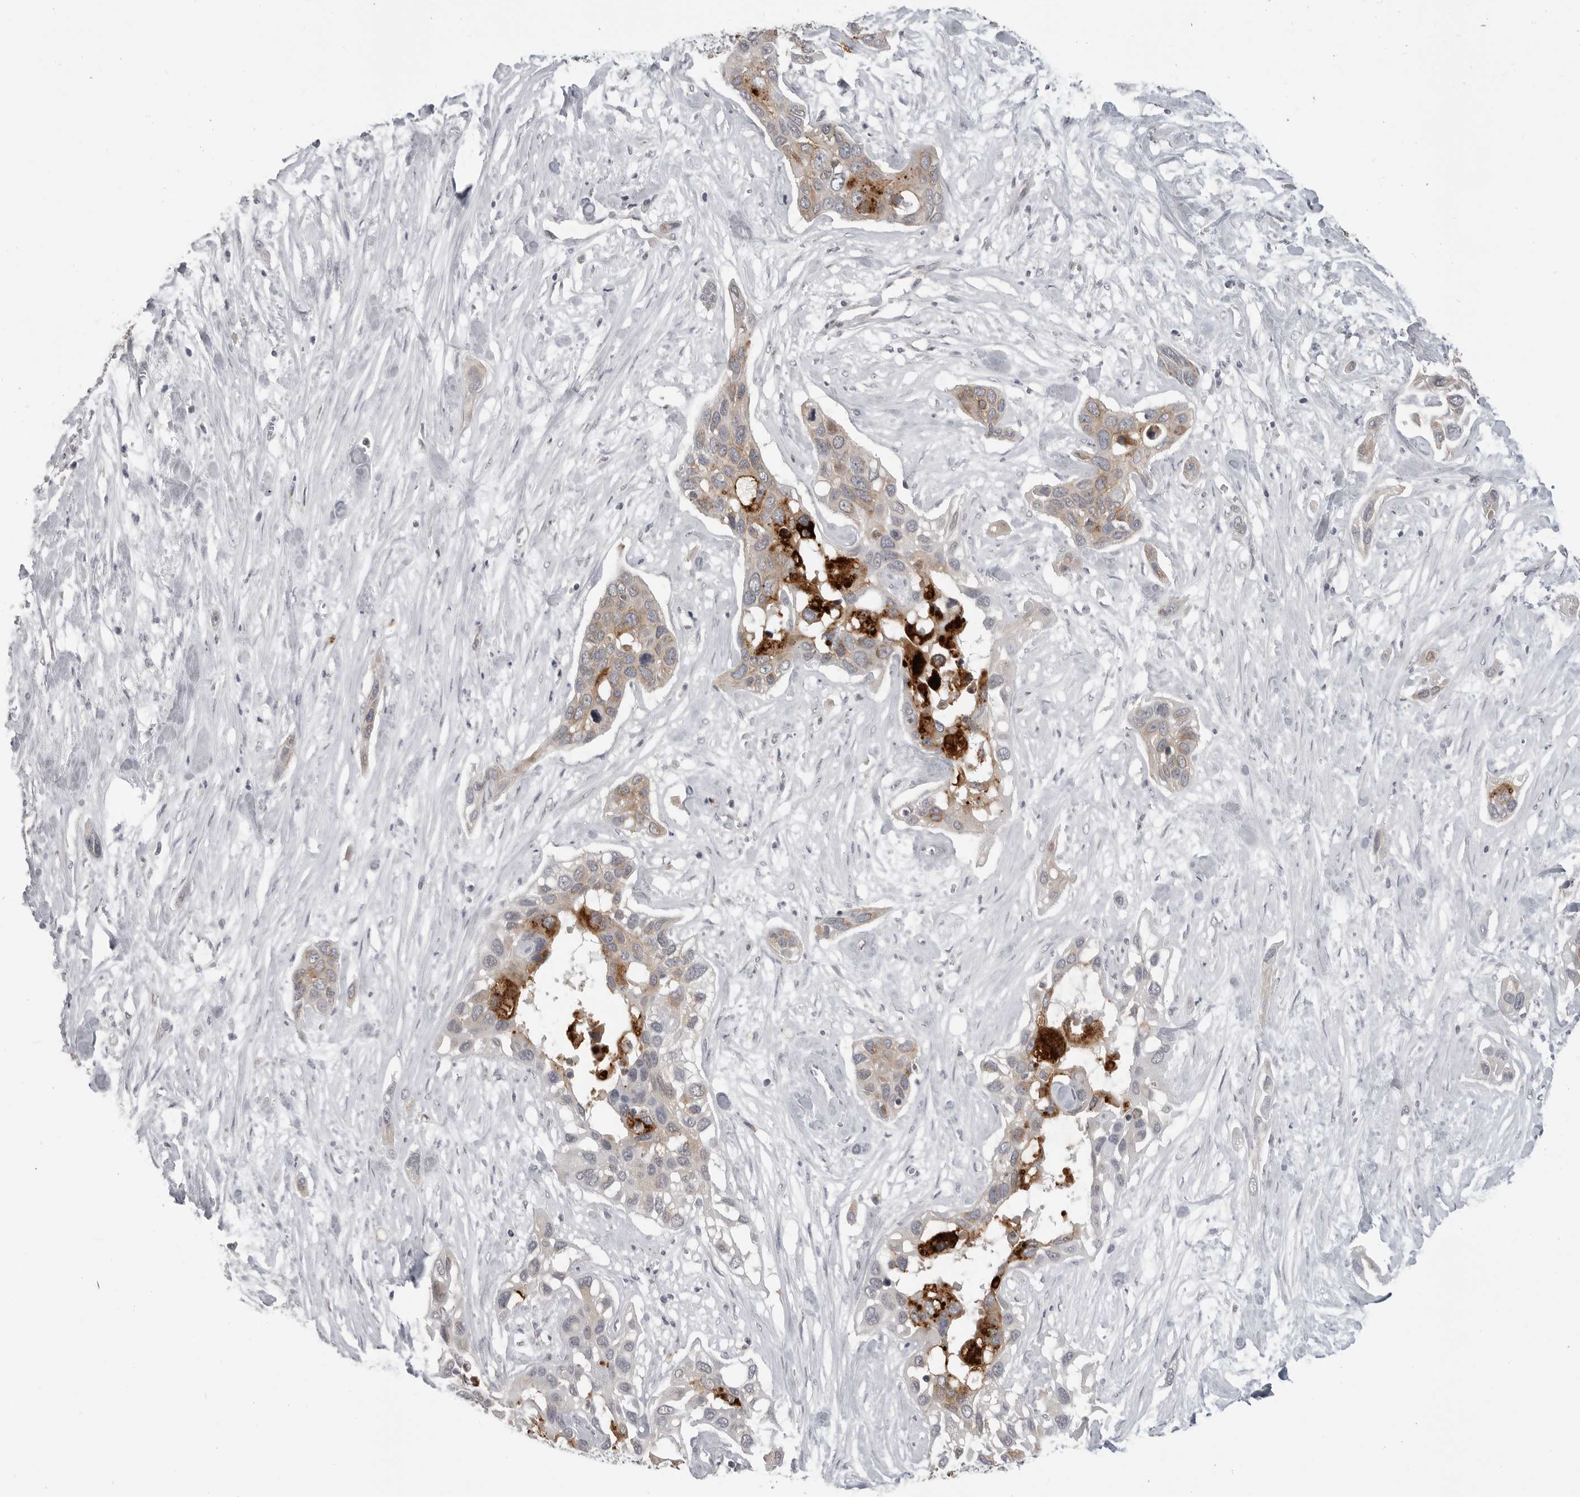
{"staining": {"intensity": "moderate", "quantity": "<25%", "location": "cytoplasmic/membranous"}, "tissue": "pancreatic cancer", "cell_type": "Tumor cells", "image_type": "cancer", "snomed": [{"axis": "morphology", "description": "Adenocarcinoma, NOS"}, {"axis": "topography", "description": "Pancreas"}], "caption": "Pancreatic cancer stained with DAB (3,3'-diaminobenzidine) immunohistochemistry (IHC) displays low levels of moderate cytoplasmic/membranous expression in approximately <25% of tumor cells.", "gene": "IFNGR1", "patient": {"sex": "female", "age": 60}}